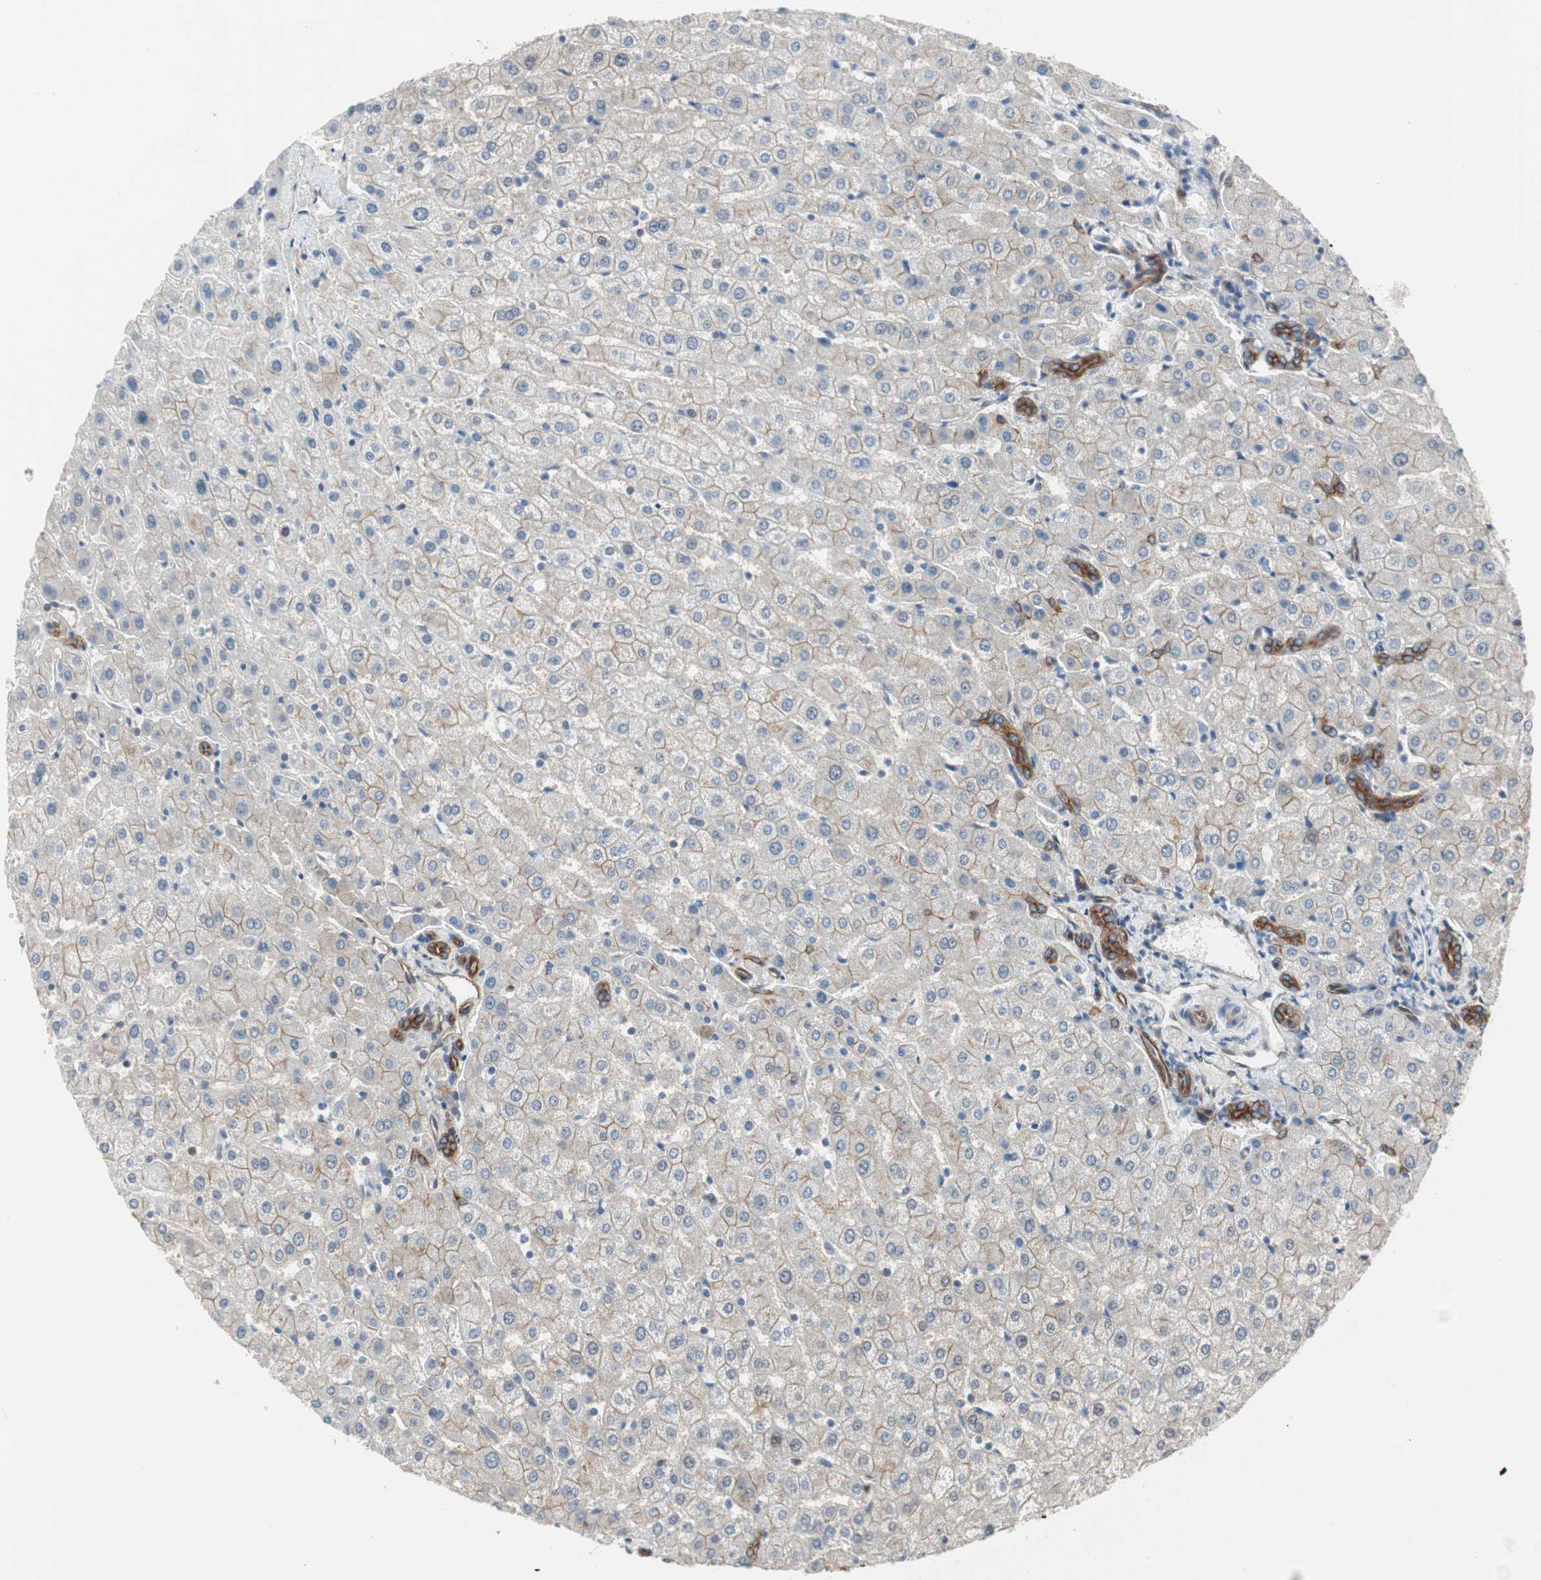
{"staining": {"intensity": "strong", "quantity": ">75%", "location": "cytoplasmic/membranous"}, "tissue": "liver", "cell_type": "Cholangiocytes", "image_type": "normal", "snomed": [{"axis": "morphology", "description": "Normal tissue, NOS"}, {"axis": "morphology", "description": "Fibrosis, NOS"}, {"axis": "topography", "description": "Liver"}], "caption": "Liver stained for a protein (brown) shows strong cytoplasmic/membranous positive staining in approximately >75% of cholangiocytes.", "gene": "TCTA", "patient": {"sex": "female", "age": 29}}